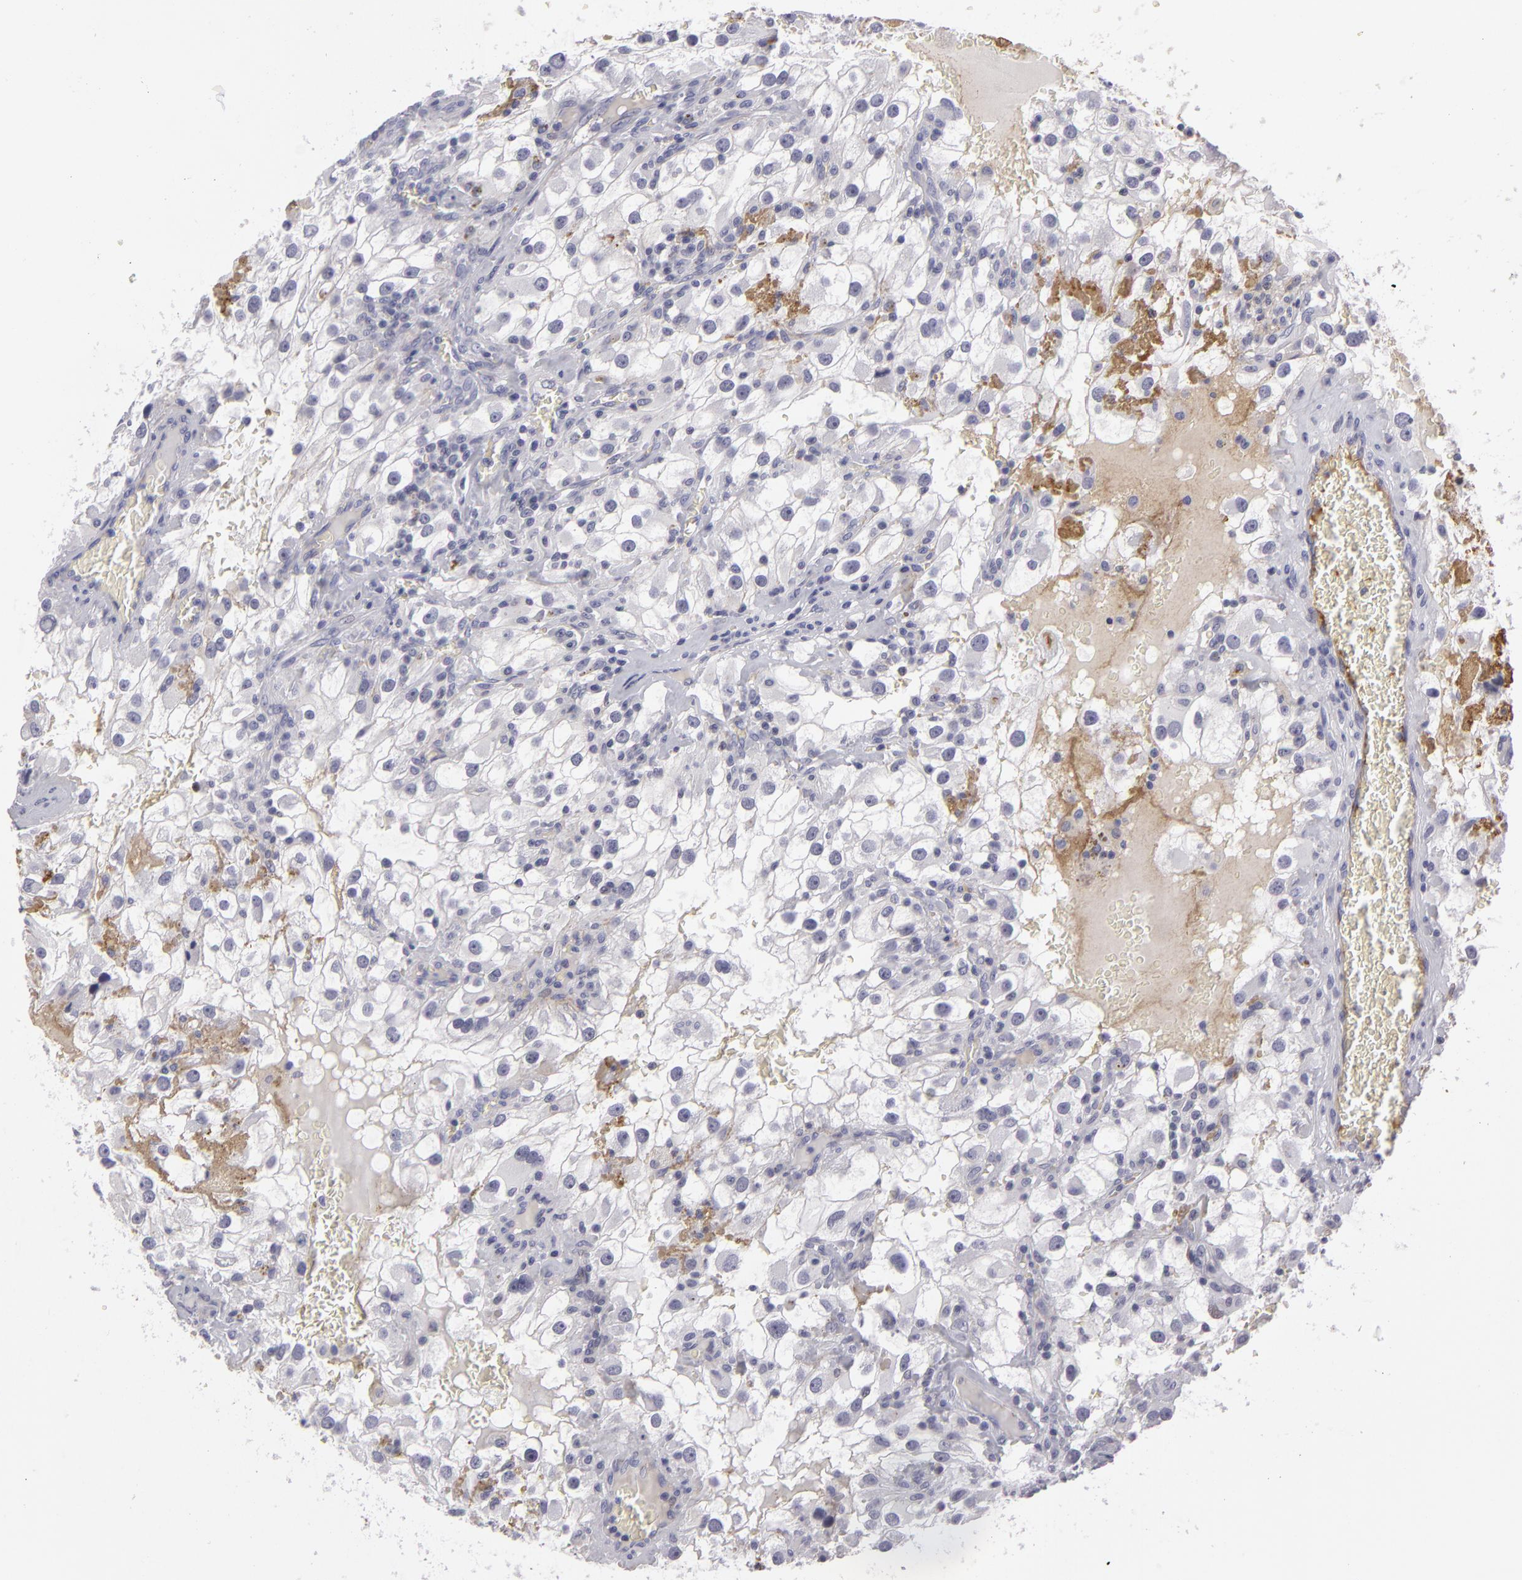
{"staining": {"intensity": "negative", "quantity": "none", "location": "none"}, "tissue": "renal cancer", "cell_type": "Tumor cells", "image_type": "cancer", "snomed": [{"axis": "morphology", "description": "Adenocarcinoma, NOS"}, {"axis": "topography", "description": "Kidney"}], "caption": "This is an IHC histopathology image of renal adenocarcinoma. There is no staining in tumor cells.", "gene": "CTNNB1", "patient": {"sex": "female", "age": 52}}